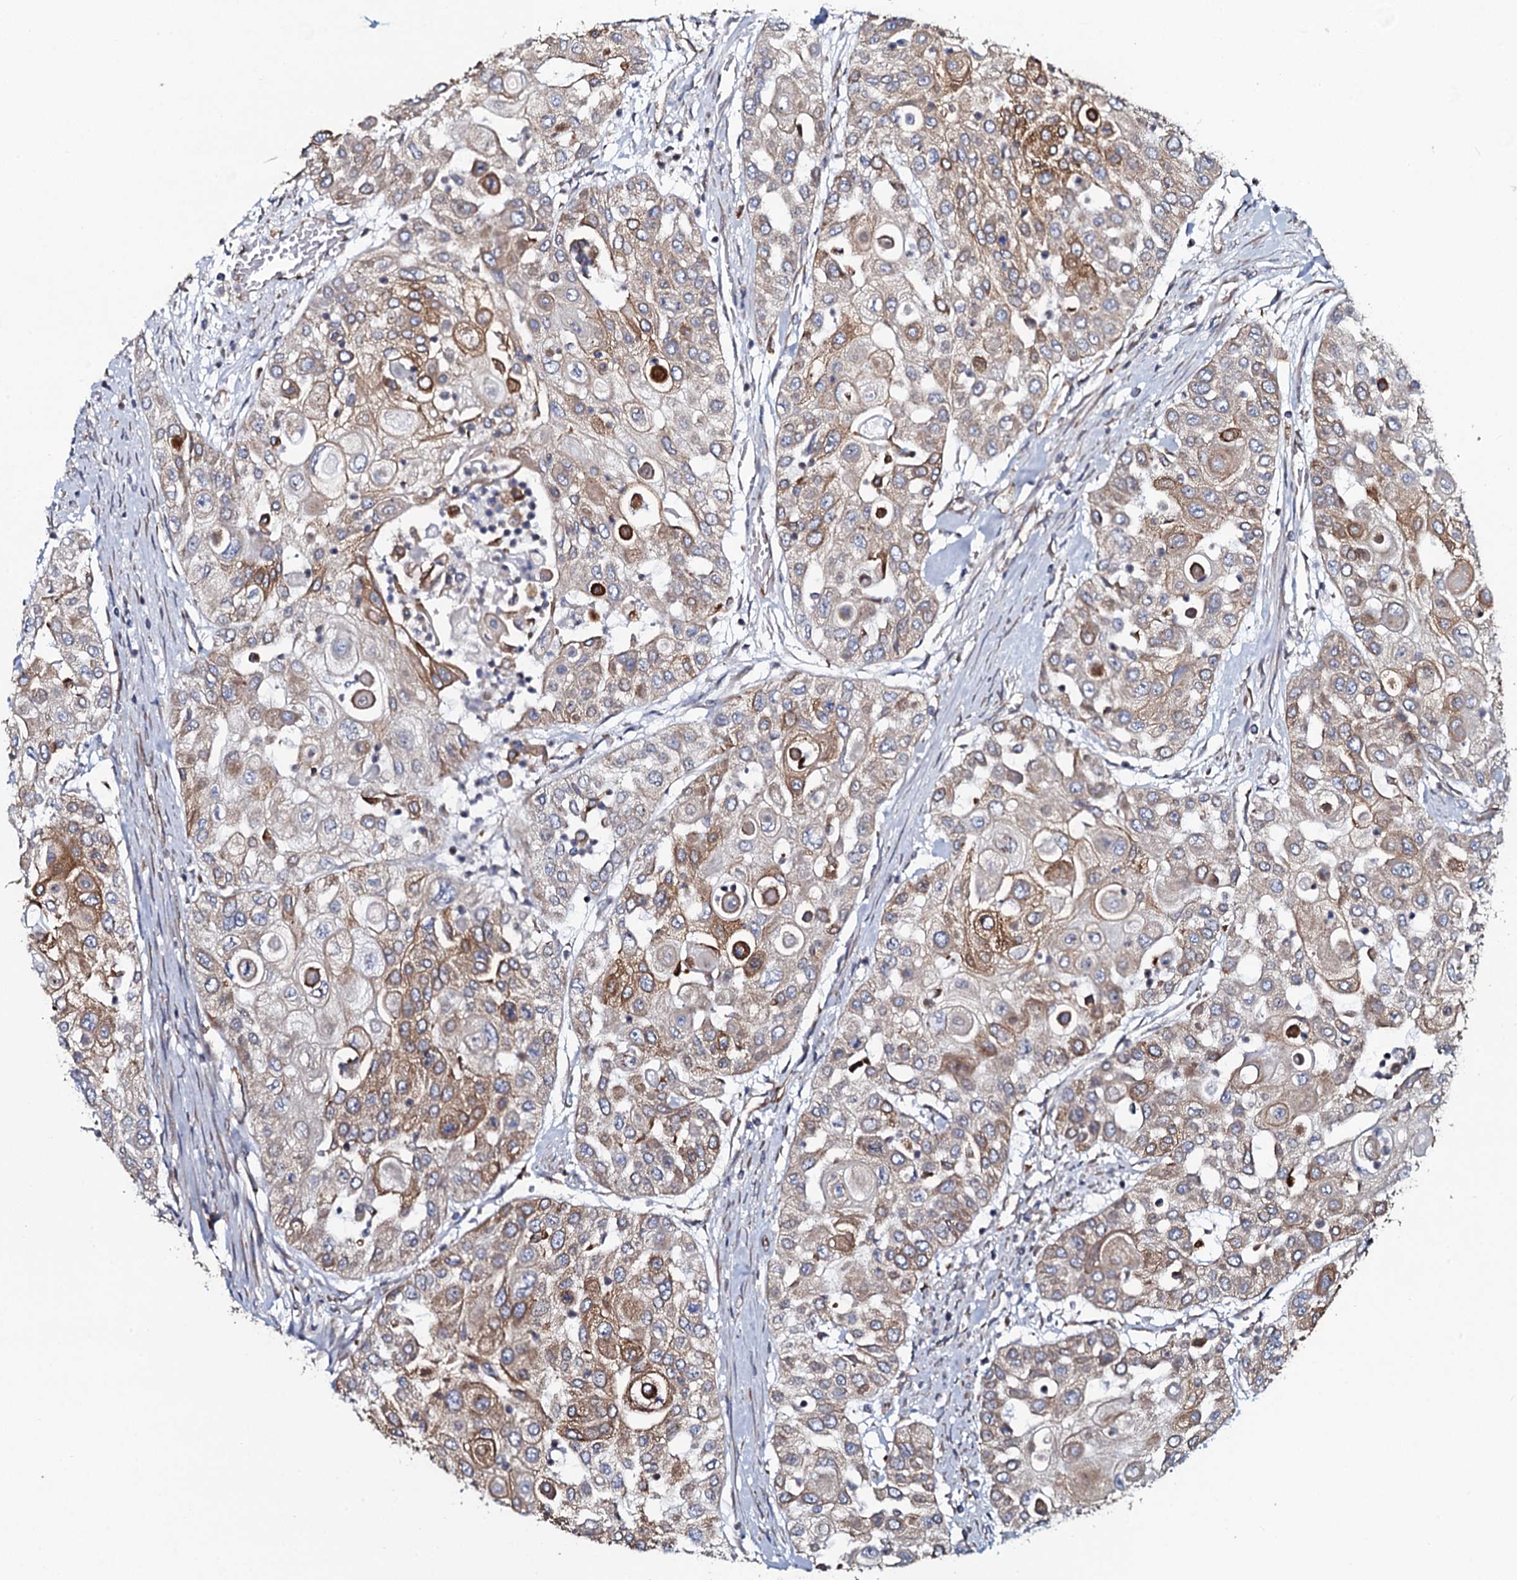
{"staining": {"intensity": "moderate", "quantity": "25%-75%", "location": "cytoplasmic/membranous"}, "tissue": "urothelial cancer", "cell_type": "Tumor cells", "image_type": "cancer", "snomed": [{"axis": "morphology", "description": "Urothelial carcinoma, High grade"}, {"axis": "topography", "description": "Urinary bladder"}], "caption": "IHC (DAB) staining of urothelial cancer reveals moderate cytoplasmic/membranous protein staining in about 25%-75% of tumor cells.", "gene": "TMEM151A", "patient": {"sex": "female", "age": 79}}